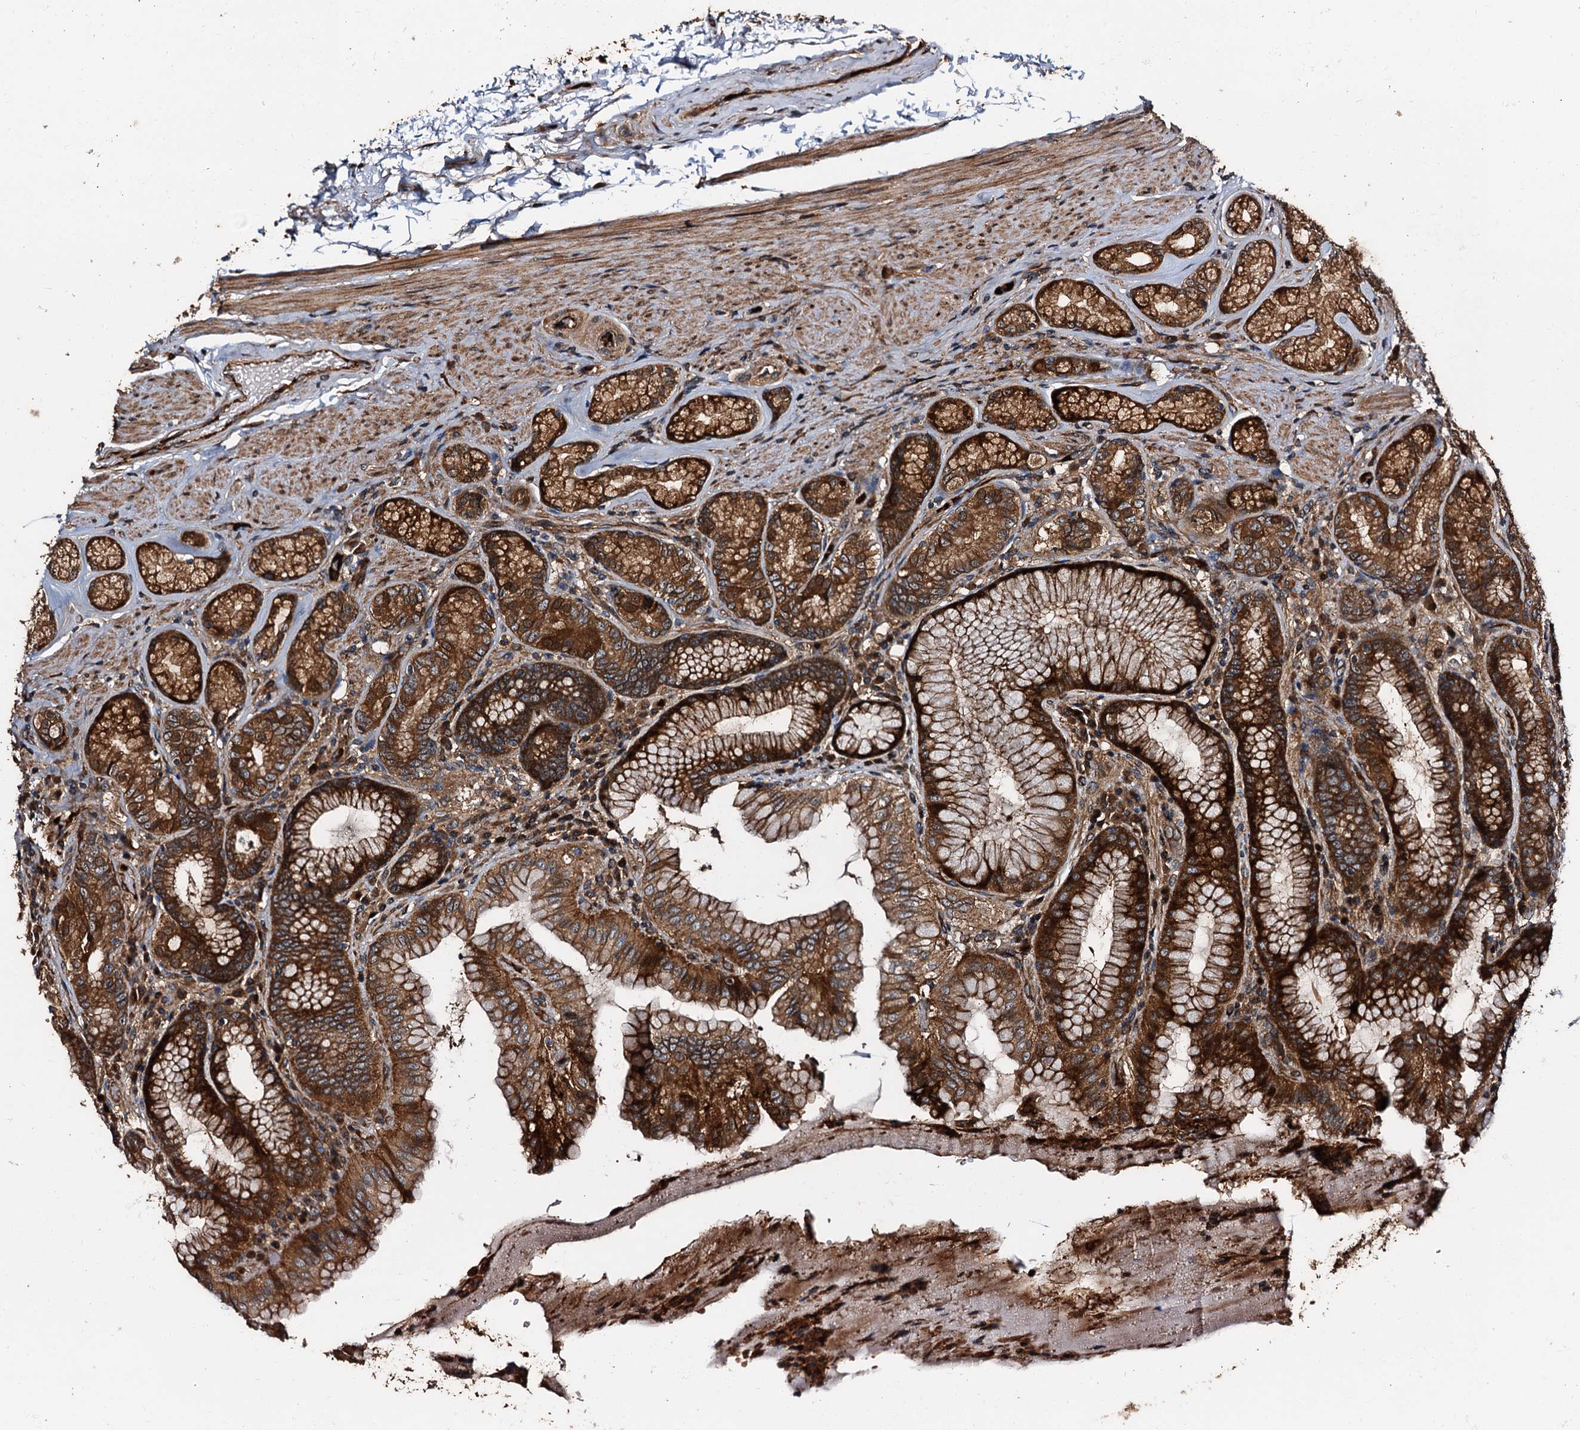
{"staining": {"intensity": "strong", "quantity": ">75%", "location": "cytoplasmic/membranous"}, "tissue": "stomach", "cell_type": "Glandular cells", "image_type": "normal", "snomed": [{"axis": "morphology", "description": "Normal tissue, NOS"}, {"axis": "topography", "description": "Stomach, upper"}, {"axis": "topography", "description": "Stomach, lower"}], "caption": "Unremarkable stomach was stained to show a protein in brown. There is high levels of strong cytoplasmic/membranous positivity in approximately >75% of glandular cells. The protein is shown in brown color, while the nuclei are stained blue.", "gene": "PEX5", "patient": {"sex": "female", "age": 76}}